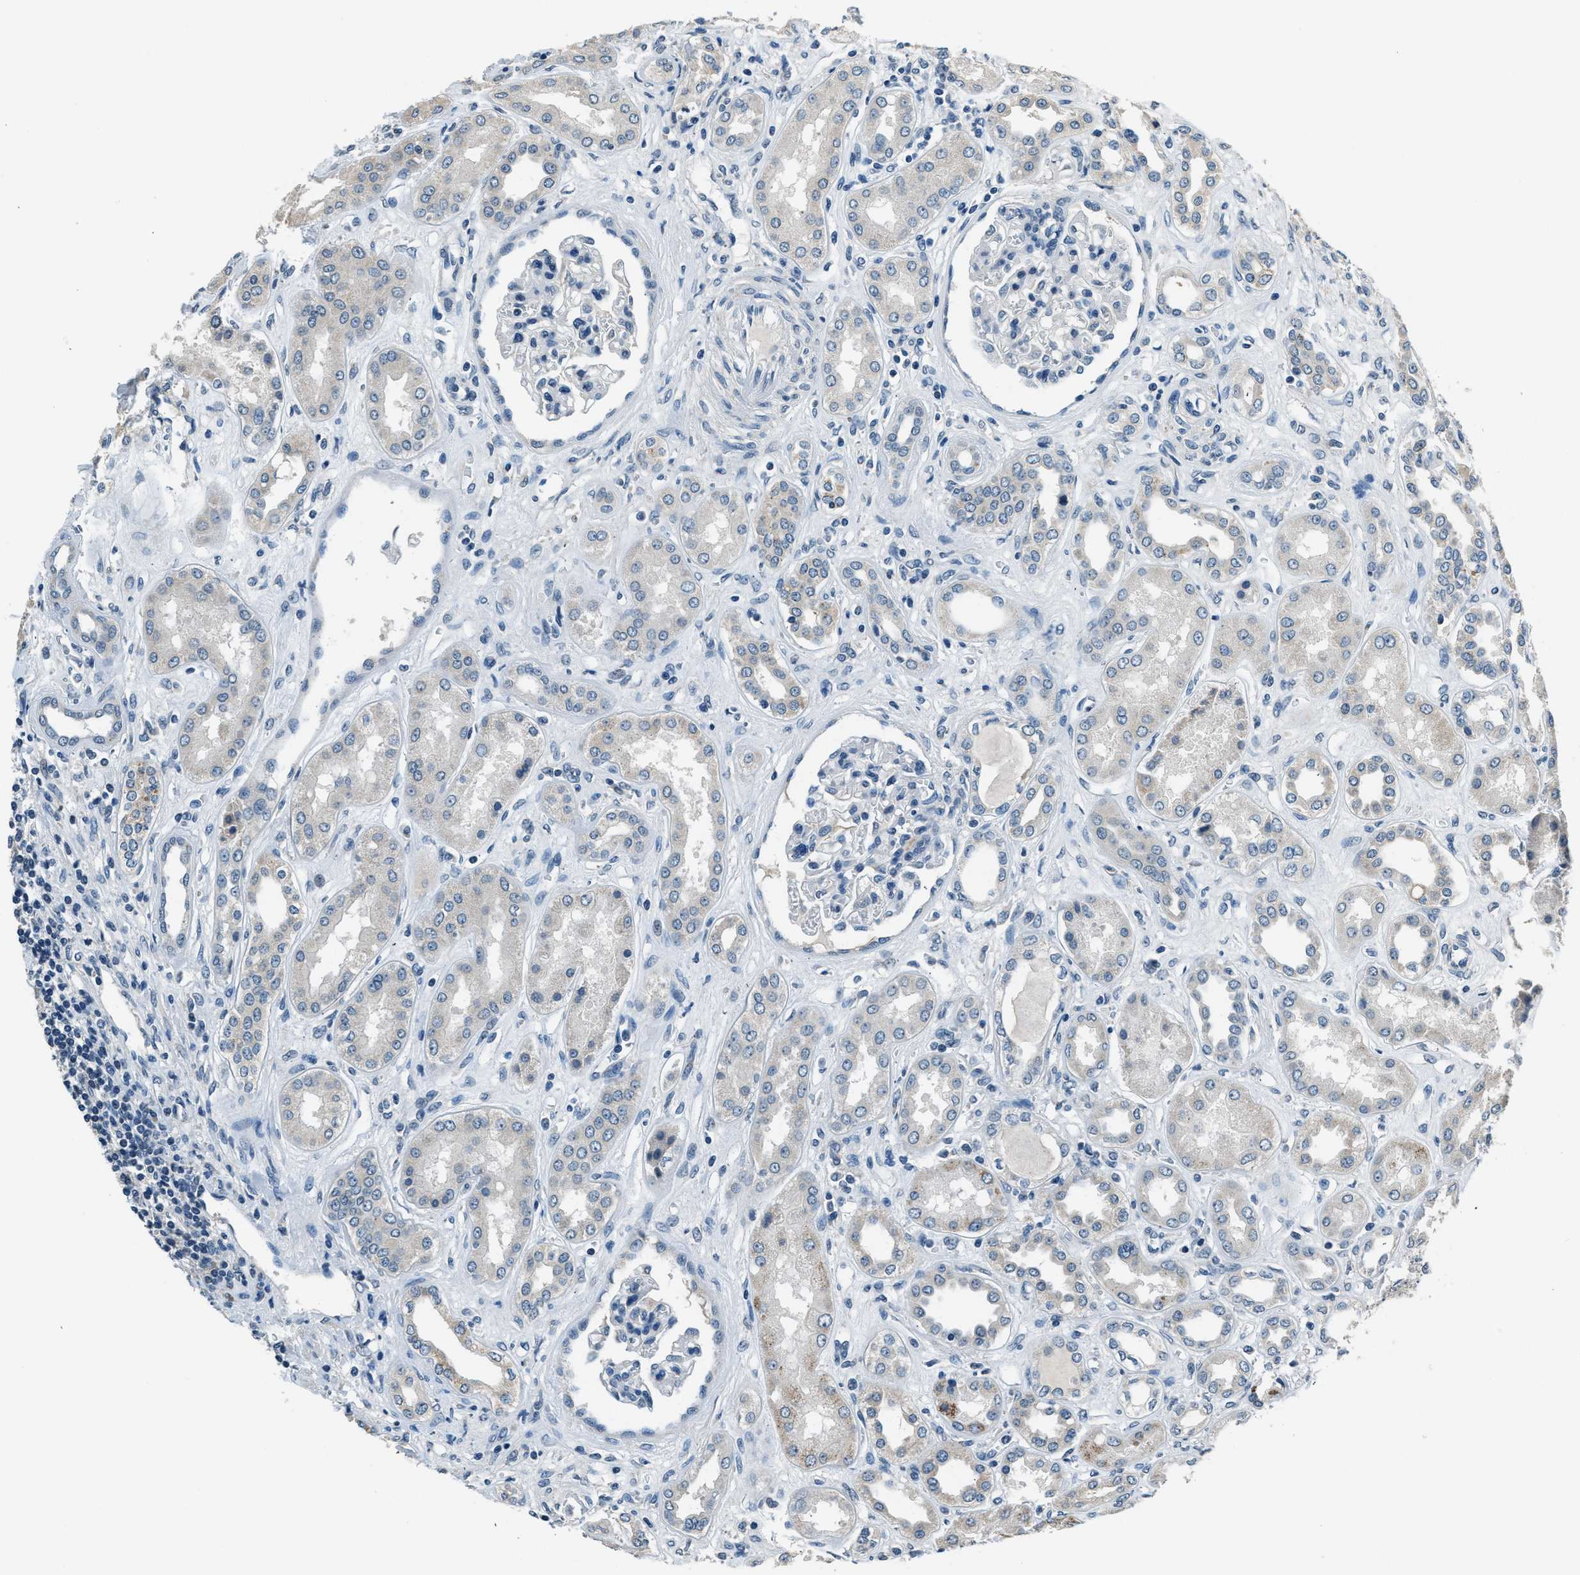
{"staining": {"intensity": "negative", "quantity": "none", "location": "none"}, "tissue": "kidney", "cell_type": "Cells in glomeruli", "image_type": "normal", "snomed": [{"axis": "morphology", "description": "Normal tissue, NOS"}, {"axis": "topography", "description": "Kidney"}], "caption": "IHC image of normal human kidney stained for a protein (brown), which shows no expression in cells in glomeruli.", "gene": "NME8", "patient": {"sex": "male", "age": 59}}